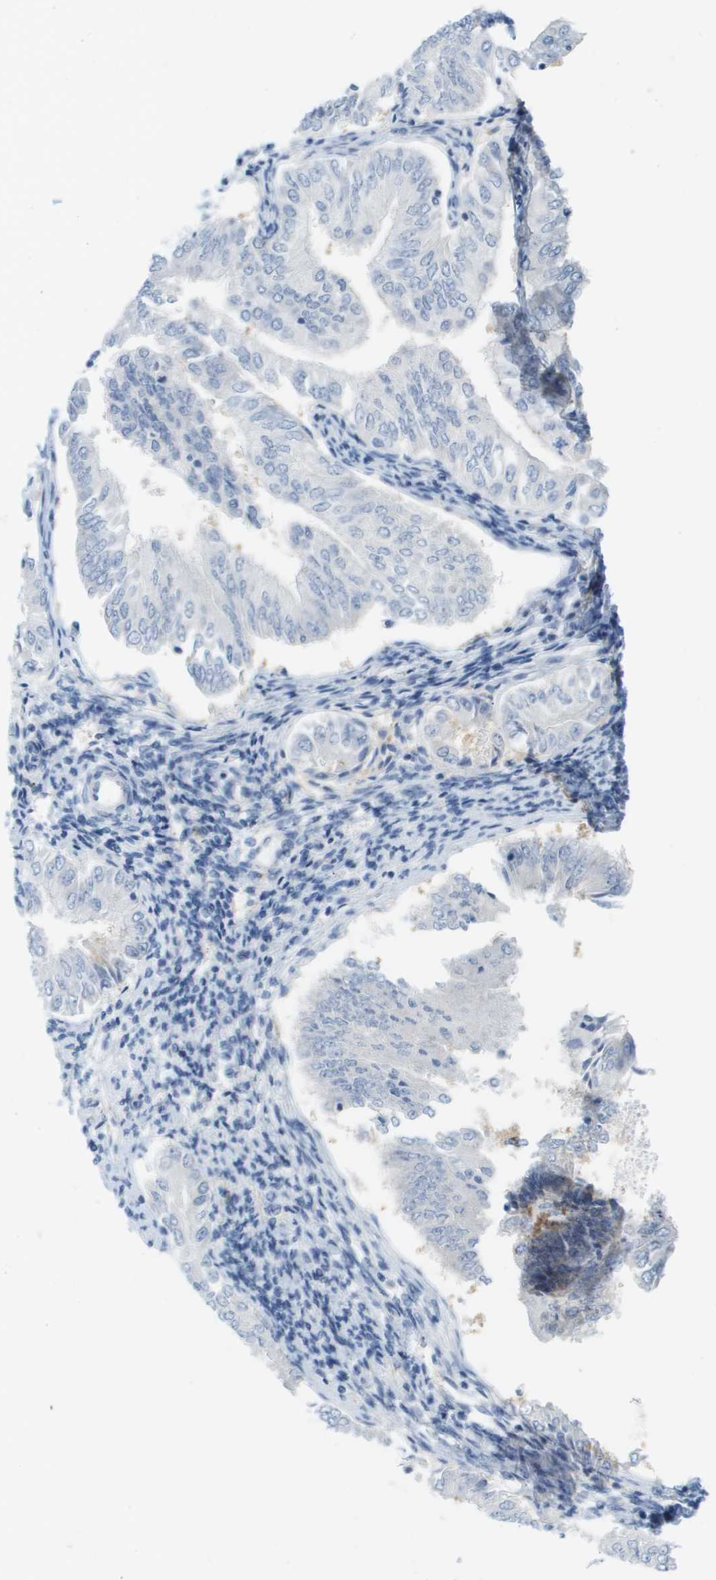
{"staining": {"intensity": "negative", "quantity": "none", "location": "none"}, "tissue": "endometrial cancer", "cell_type": "Tumor cells", "image_type": "cancer", "snomed": [{"axis": "morphology", "description": "Adenocarcinoma, NOS"}, {"axis": "topography", "description": "Endometrium"}], "caption": "A micrograph of human endometrial cancer is negative for staining in tumor cells.", "gene": "CUL9", "patient": {"sex": "female", "age": 53}}